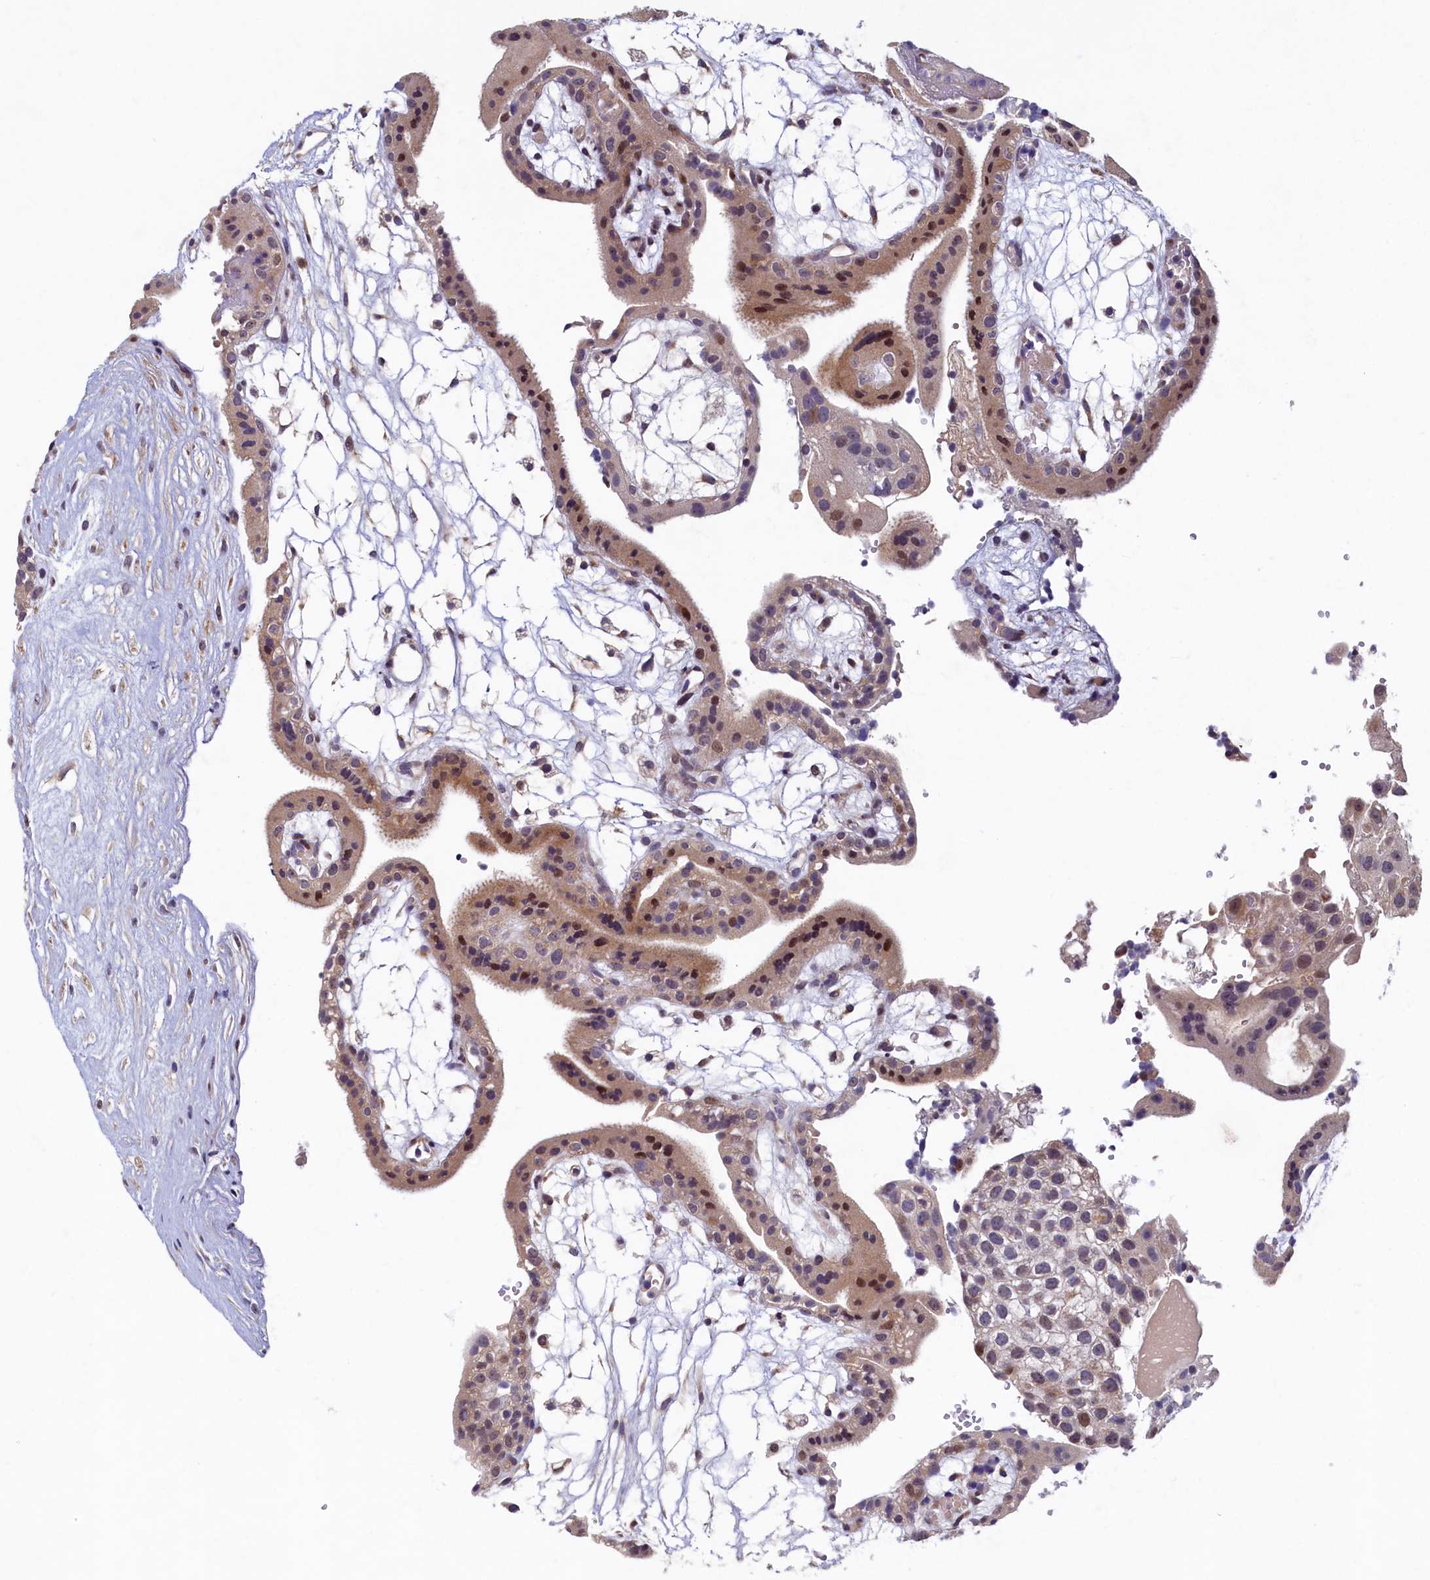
{"staining": {"intensity": "moderate", "quantity": "25%-75%", "location": "cytoplasmic/membranous,nuclear"}, "tissue": "placenta", "cell_type": "Trophoblastic cells", "image_type": "normal", "snomed": [{"axis": "morphology", "description": "Normal tissue, NOS"}, {"axis": "topography", "description": "Placenta"}], "caption": "Immunohistochemistry staining of normal placenta, which reveals medium levels of moderate cytoplasmic/membranous,nuclear positivity in approximately 25%-75% of trophoblastic cells indicating moderate cytoplasmic/membranous,nuclear protein expression. The staining was performed using DAB (brown) for protein detection and nuclei were counterstained in hematoxylin (blue).", "gene": "LATS2", "patient": {"sex": "female", "age": 18}}